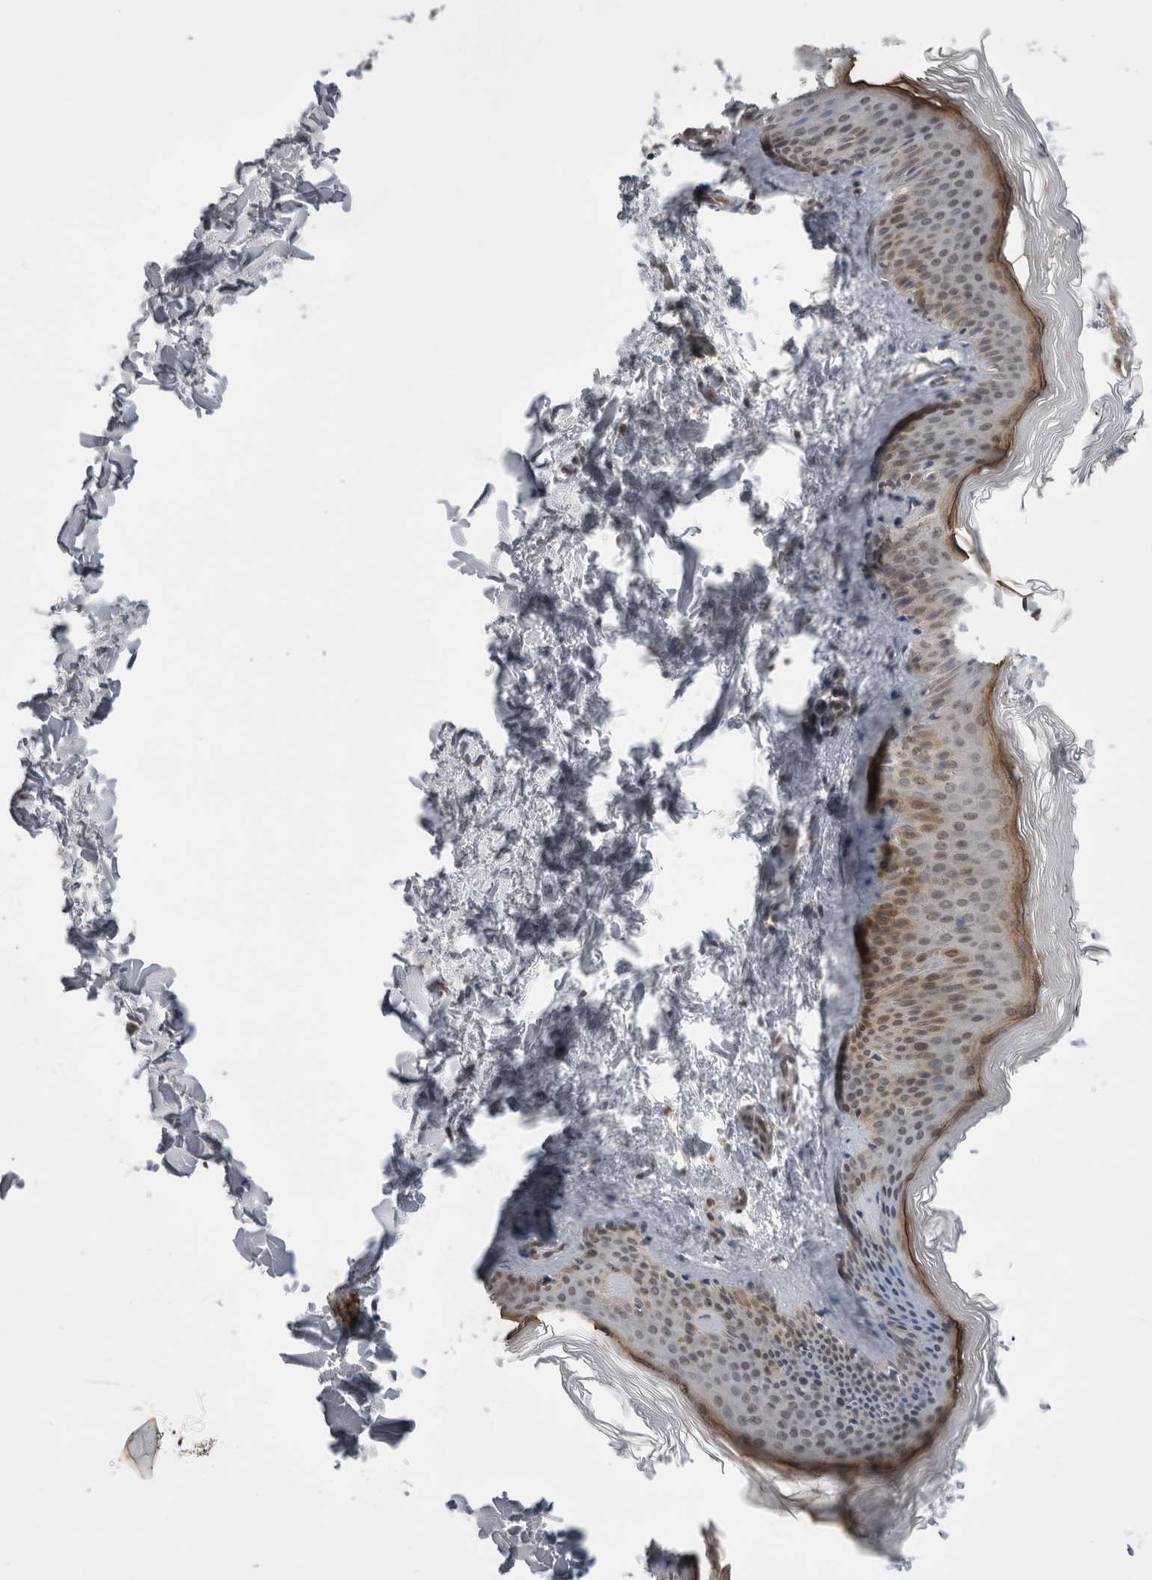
{"staining": {"intensity": "weak", "quantity": ">75%", "location": "cytoplasmic/membranous,nuclear"}, "tissue": "skin", "cell_type": "Fibroblasts", "image_type": "normal", "snomed": [{"axis": "morphology", "description": "Normal tissue, NOS"}, {"axis": "topography", "description": "Skin"}], "caption": "Brown immunohistochemical staining in unremarkable human skin demonstrates weak cytoplasmic/membranous,nuclear positivity in approximately >75% of fibroblasts. The staining is performed using DAB (3,3'-diaminobenzidine) brown chromogen to label protein expression. The nuclei are counter-stained blue using hematoxylin.", "gene": "ZNF341", "patient": {"sex": "female", "age": 27}}